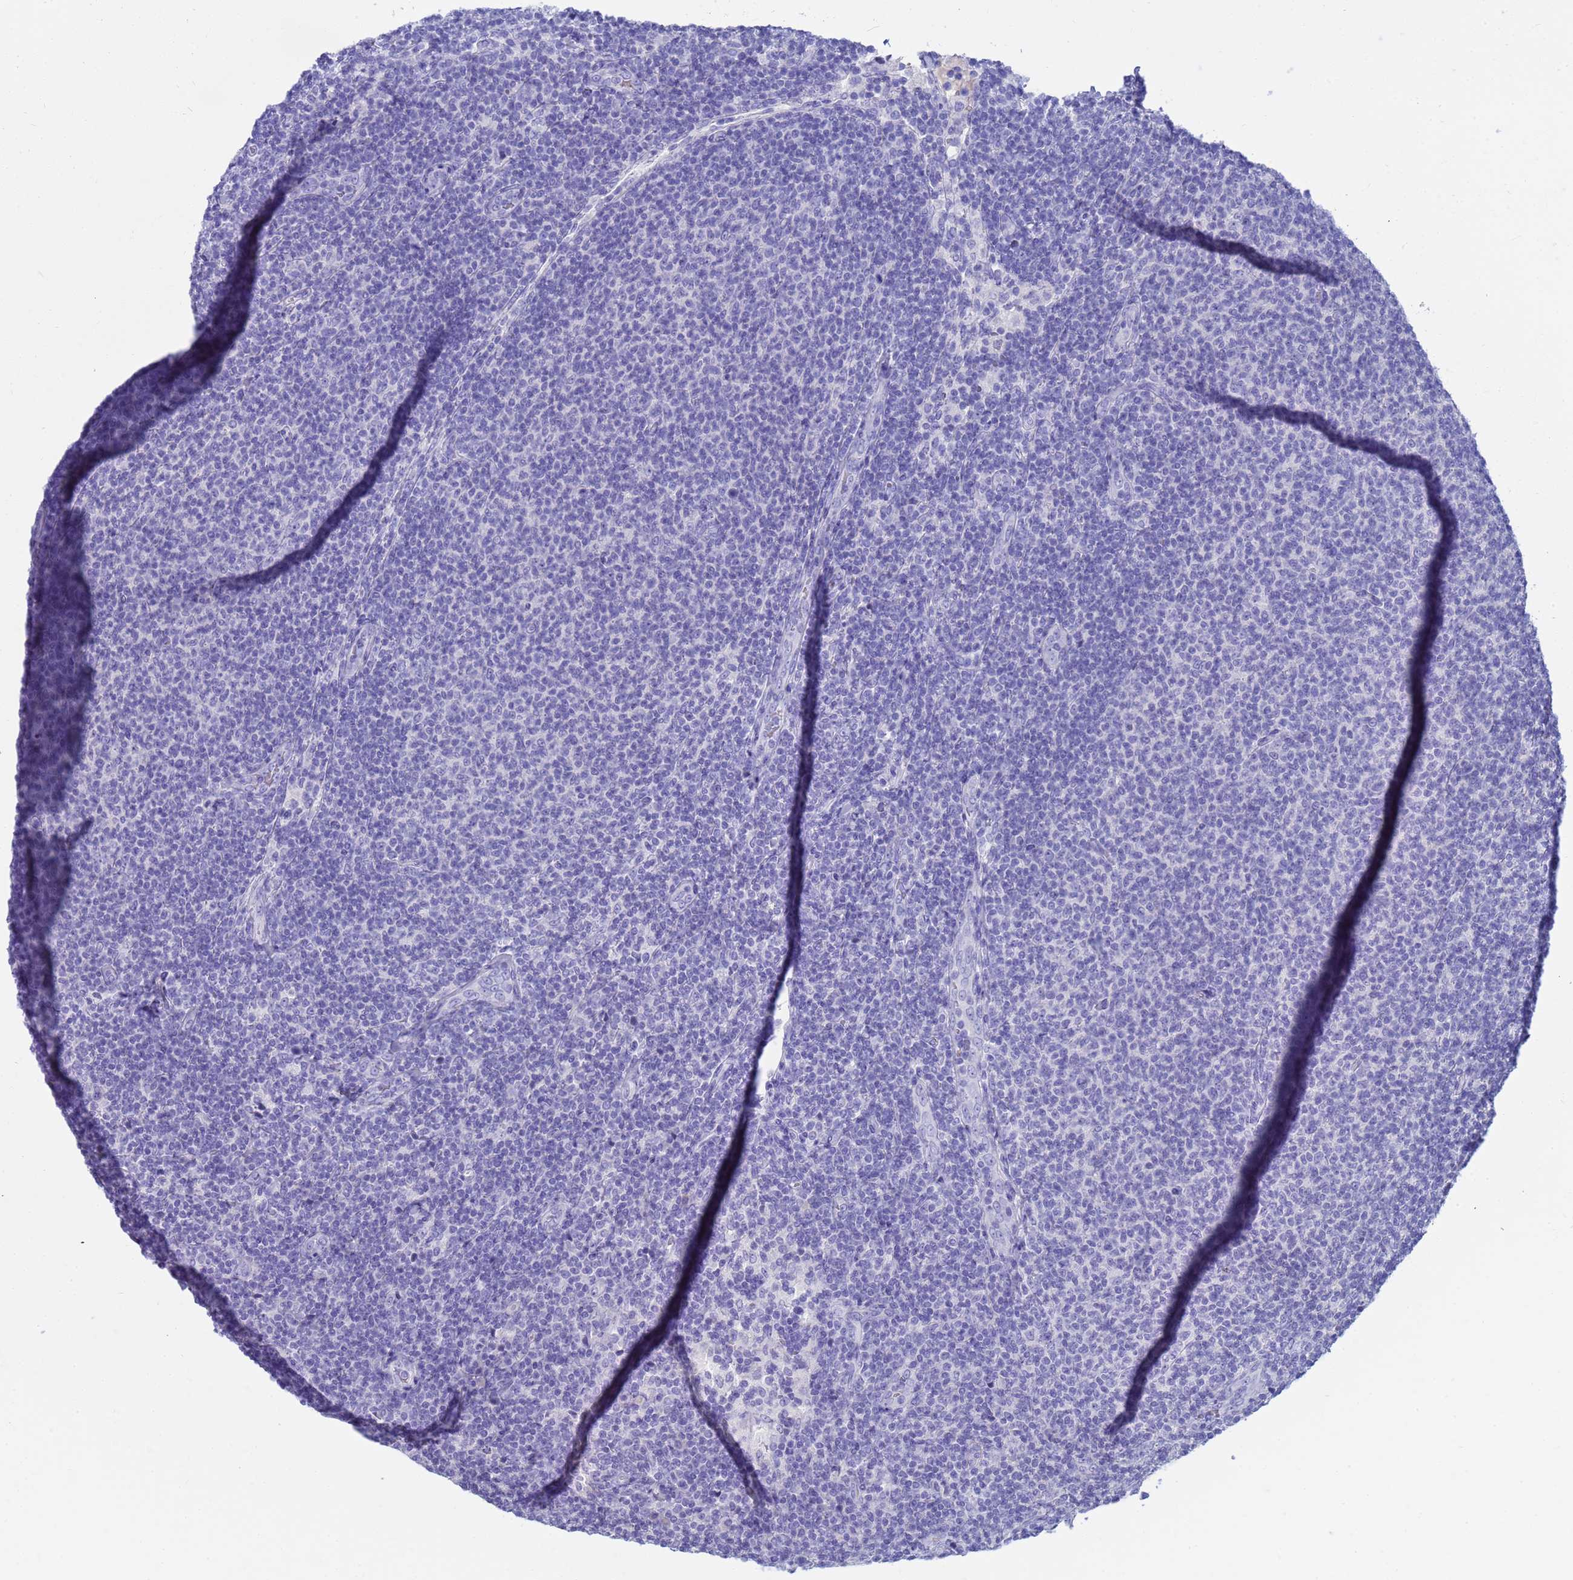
{"staining": {"intensity": "negative", "quantity": "none", "location": "none"}, "tissue": "lymphoma", "cell_type": "Tumor cells", "image_type": "cancer", "snomed": [{"axis": "morphology", "description": "Malignant lymphoma, non-Hodgkin's type, Low grade"}, {"axis": "topography", "description": "Lymph node"}], "caption": "The histopathology image demonstrates no significant positivity in tumor cells of lymphoma.", "gene": "SYCN", "patient": {"sex": "male", "age": 66}}